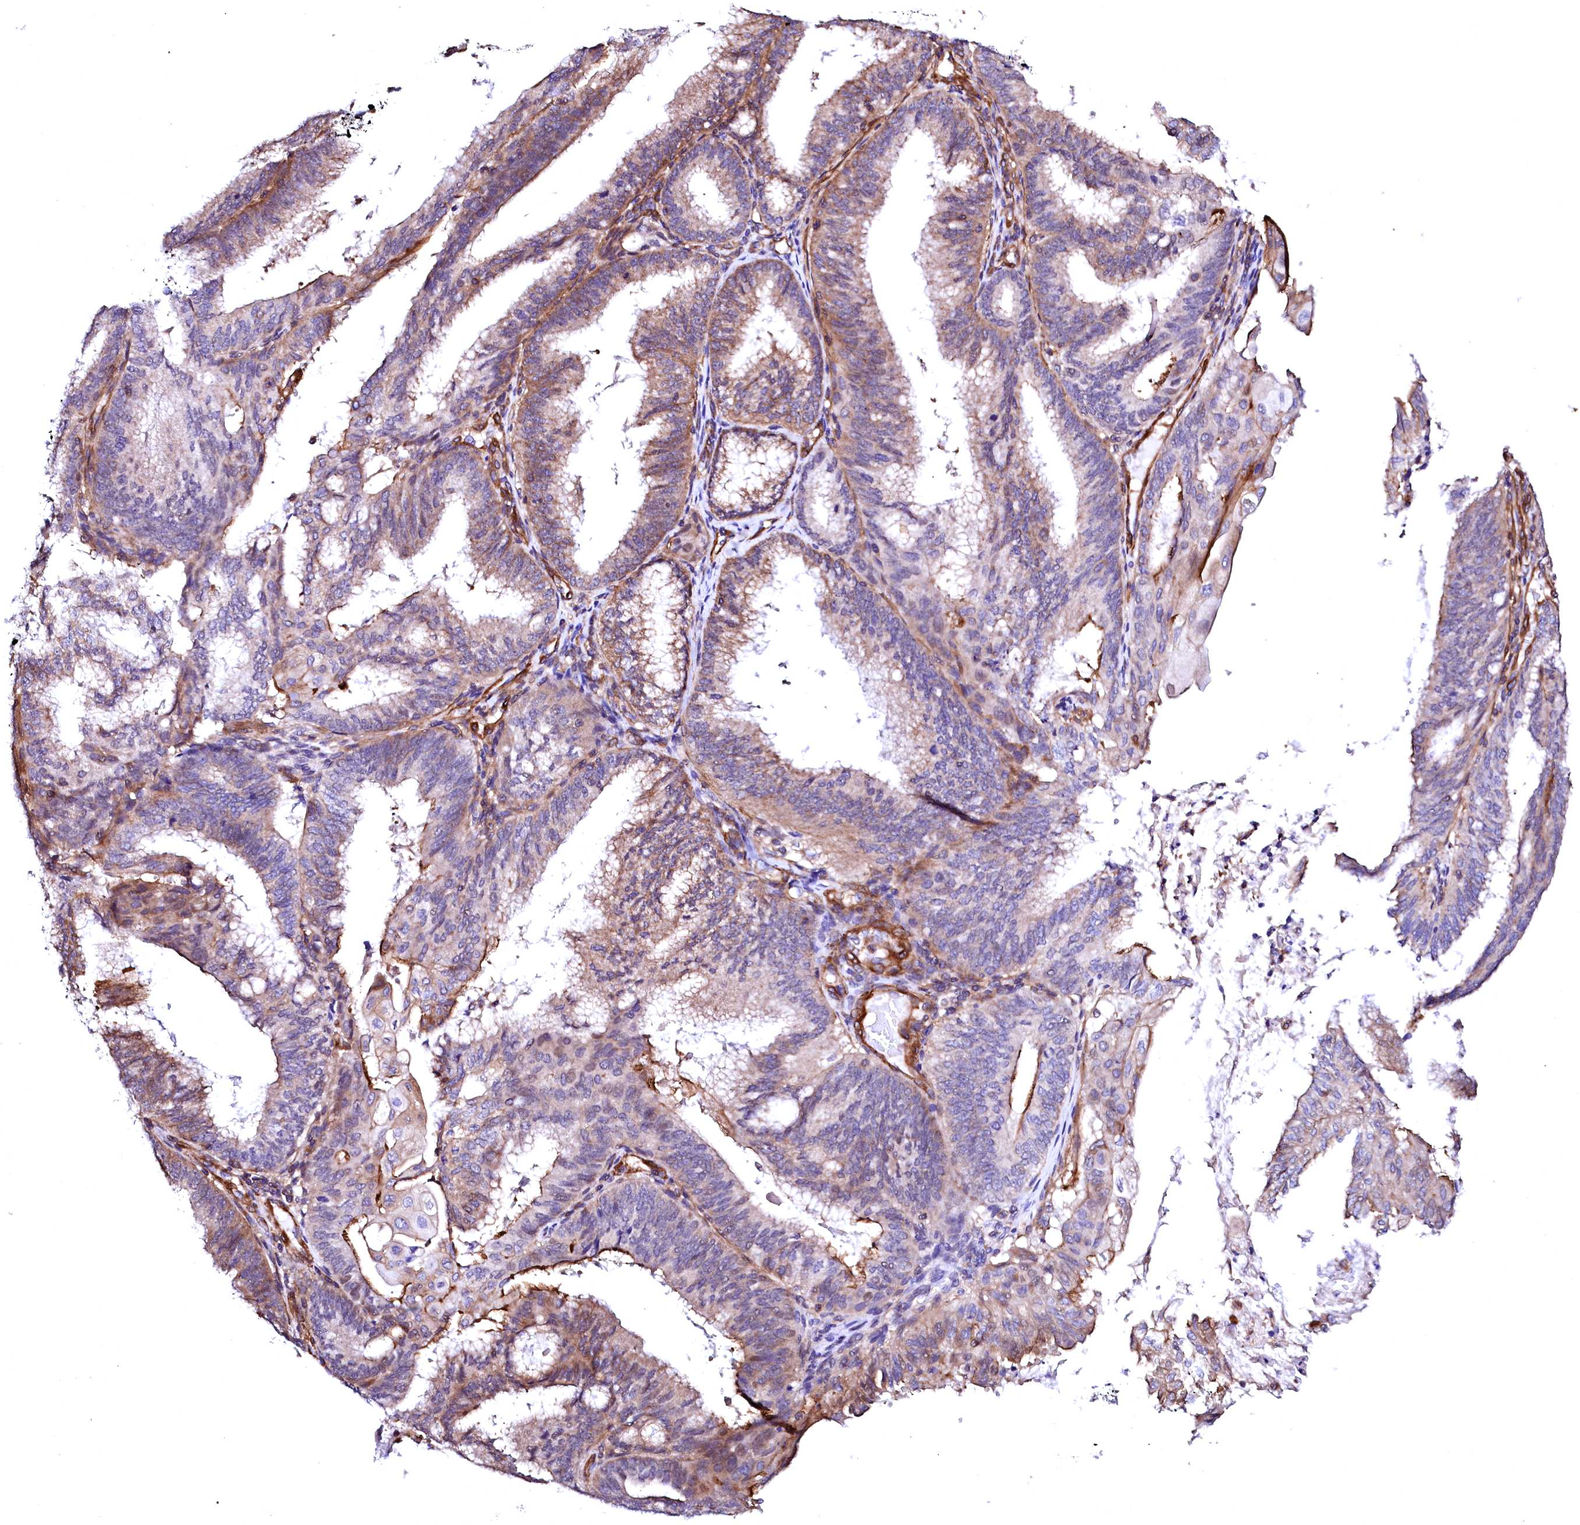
{"staining": {"intensity": "moderate", "quantity": "<25%", "location": "cytoplasmic/membranous"}, "tissue": "endometrial cancer", "cell_type": "Tumor cells", "image_type": "cancer", "snomed": [{"axis": "morphology", "description": "Adenocarcinoma, NOS"}, {"axis": "topography", "description": "Endometrium"}], "caption": "Endometrial adenocarcinoma stained with immunohistochemistry (IHC) exhibits moderate cytoplasmic/membranous staining in approximately <25% of tumor cells.", "gene": "GPR176", "patient": {"sex": "female", "age": 49}}